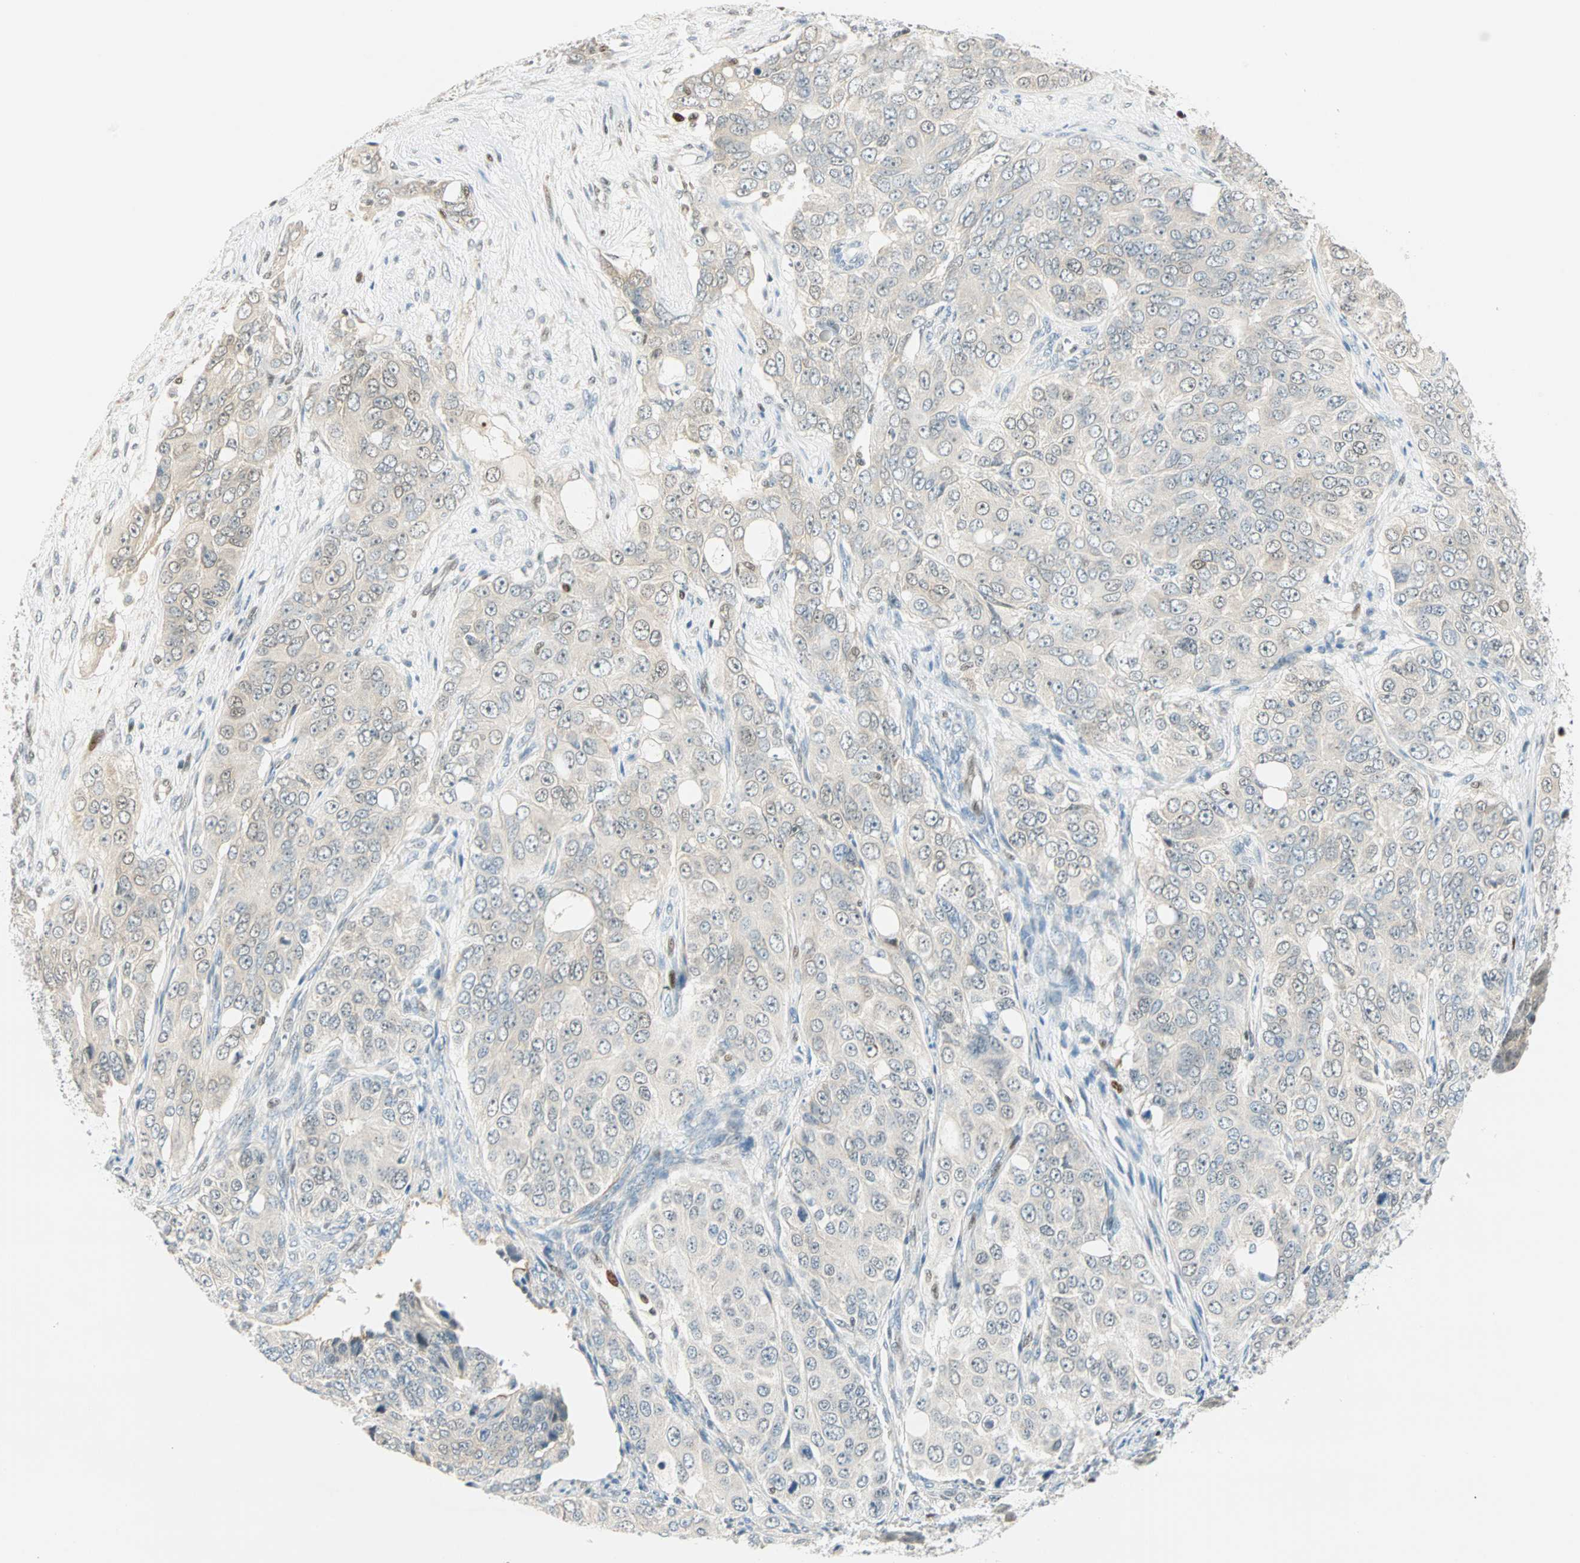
{"staining": {"intensity": "weak", "quantity": "<25%", "location": "cytoplasmic/membranous"}, "tissue": "ovarian cancer", "cell_type": "Tumor cells", "image_type": "cancer", "snomed": [{"axis": "morphology", "description": "Carcinoma, endometroid"}, {"axis": "topography", "description": "Ovary"}], "caption": "This is an immunohistochemistry (IHC) image of human ovarian cancer. There is no expression in tumor cells.", "gene": "MSX2", "patient": {"sex": "female", "age": 51}}